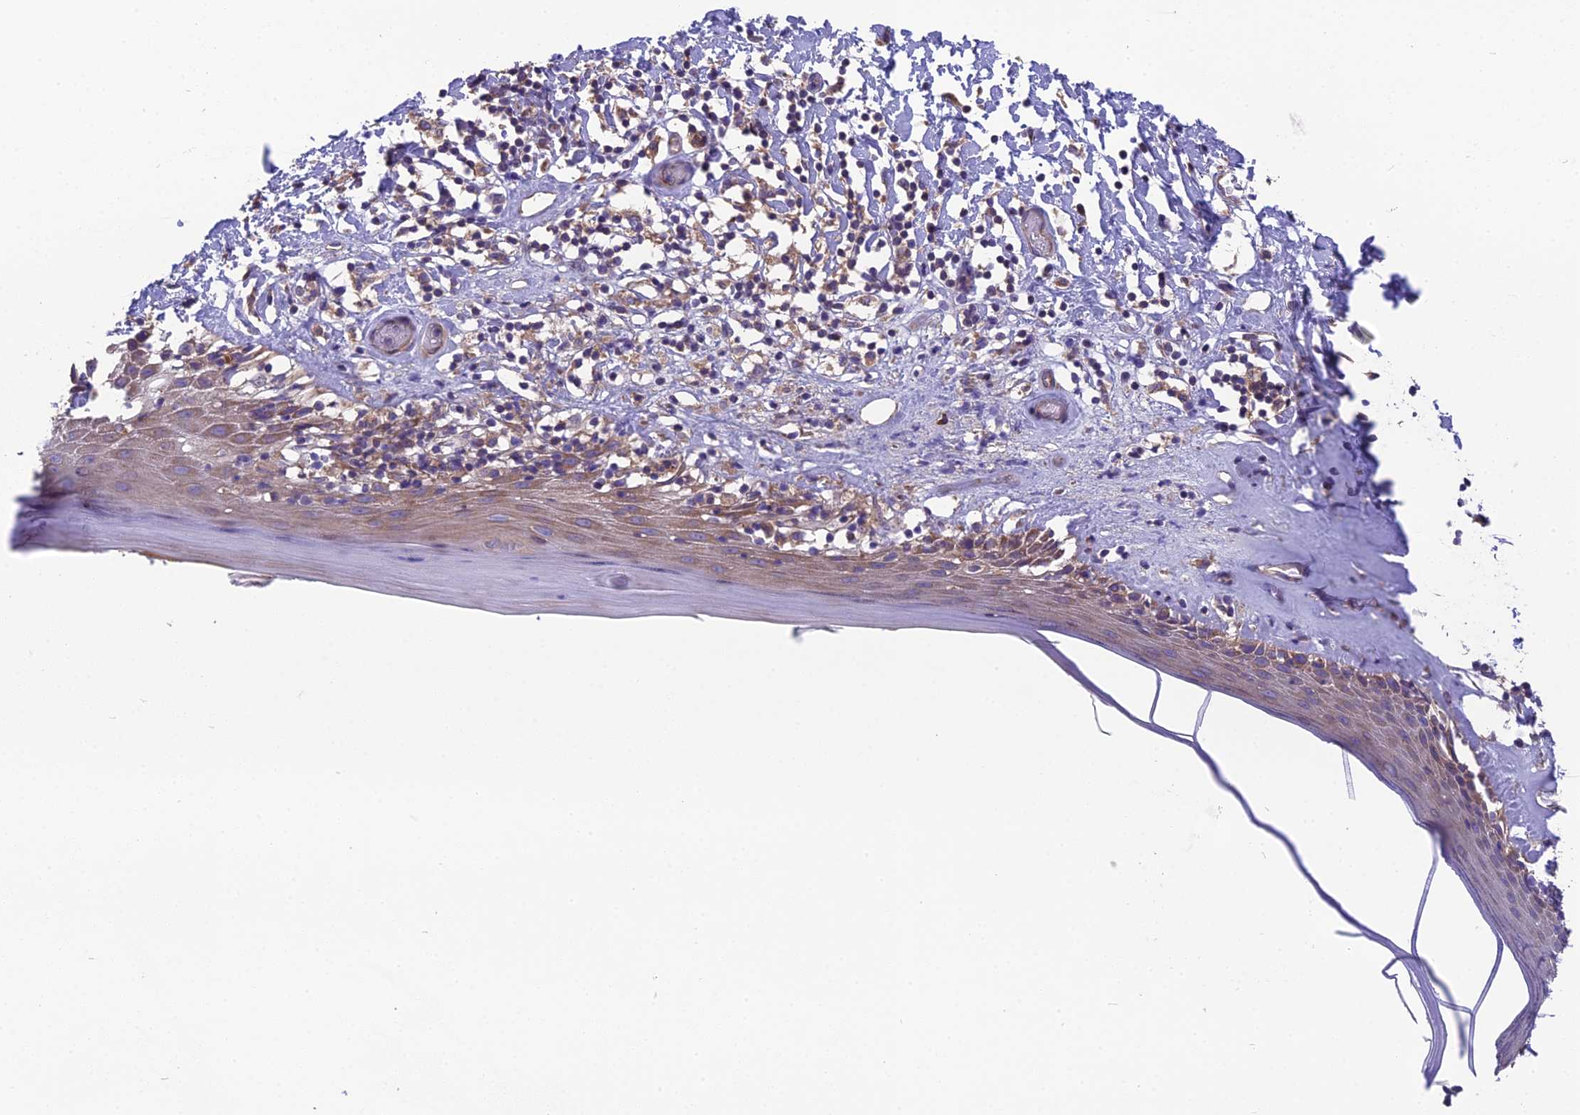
{"staining": {"intensity": "moderate", "quantity": "25%-75%", "location": "cytoplasmic/membranous"}, "tissue": "skin", "cell_type": "Epidermal cells", "image_type": "normal", "snomed": [{"axis": "morphology", "description": "Normal tissue, NOS"}, {"axis": "topography", "description": "Adipose tissue"}, {"axis": "topography", "description": "Vascular tissue"}, {"axis": "topography", "description": "Vulva"}, {"axis": "topography", "description": "Peripheral nerve tissue"}], "caption": "DAB (3,3'-diaminobenzidine) immunohistochemical staining of normal human skin reveals moderate cytoplasmic/membranous protein expression in about 25%-75% of epidermal cells.", "gene": "BLOC1S4", "patient": {"sex": "female", "age": 86}}